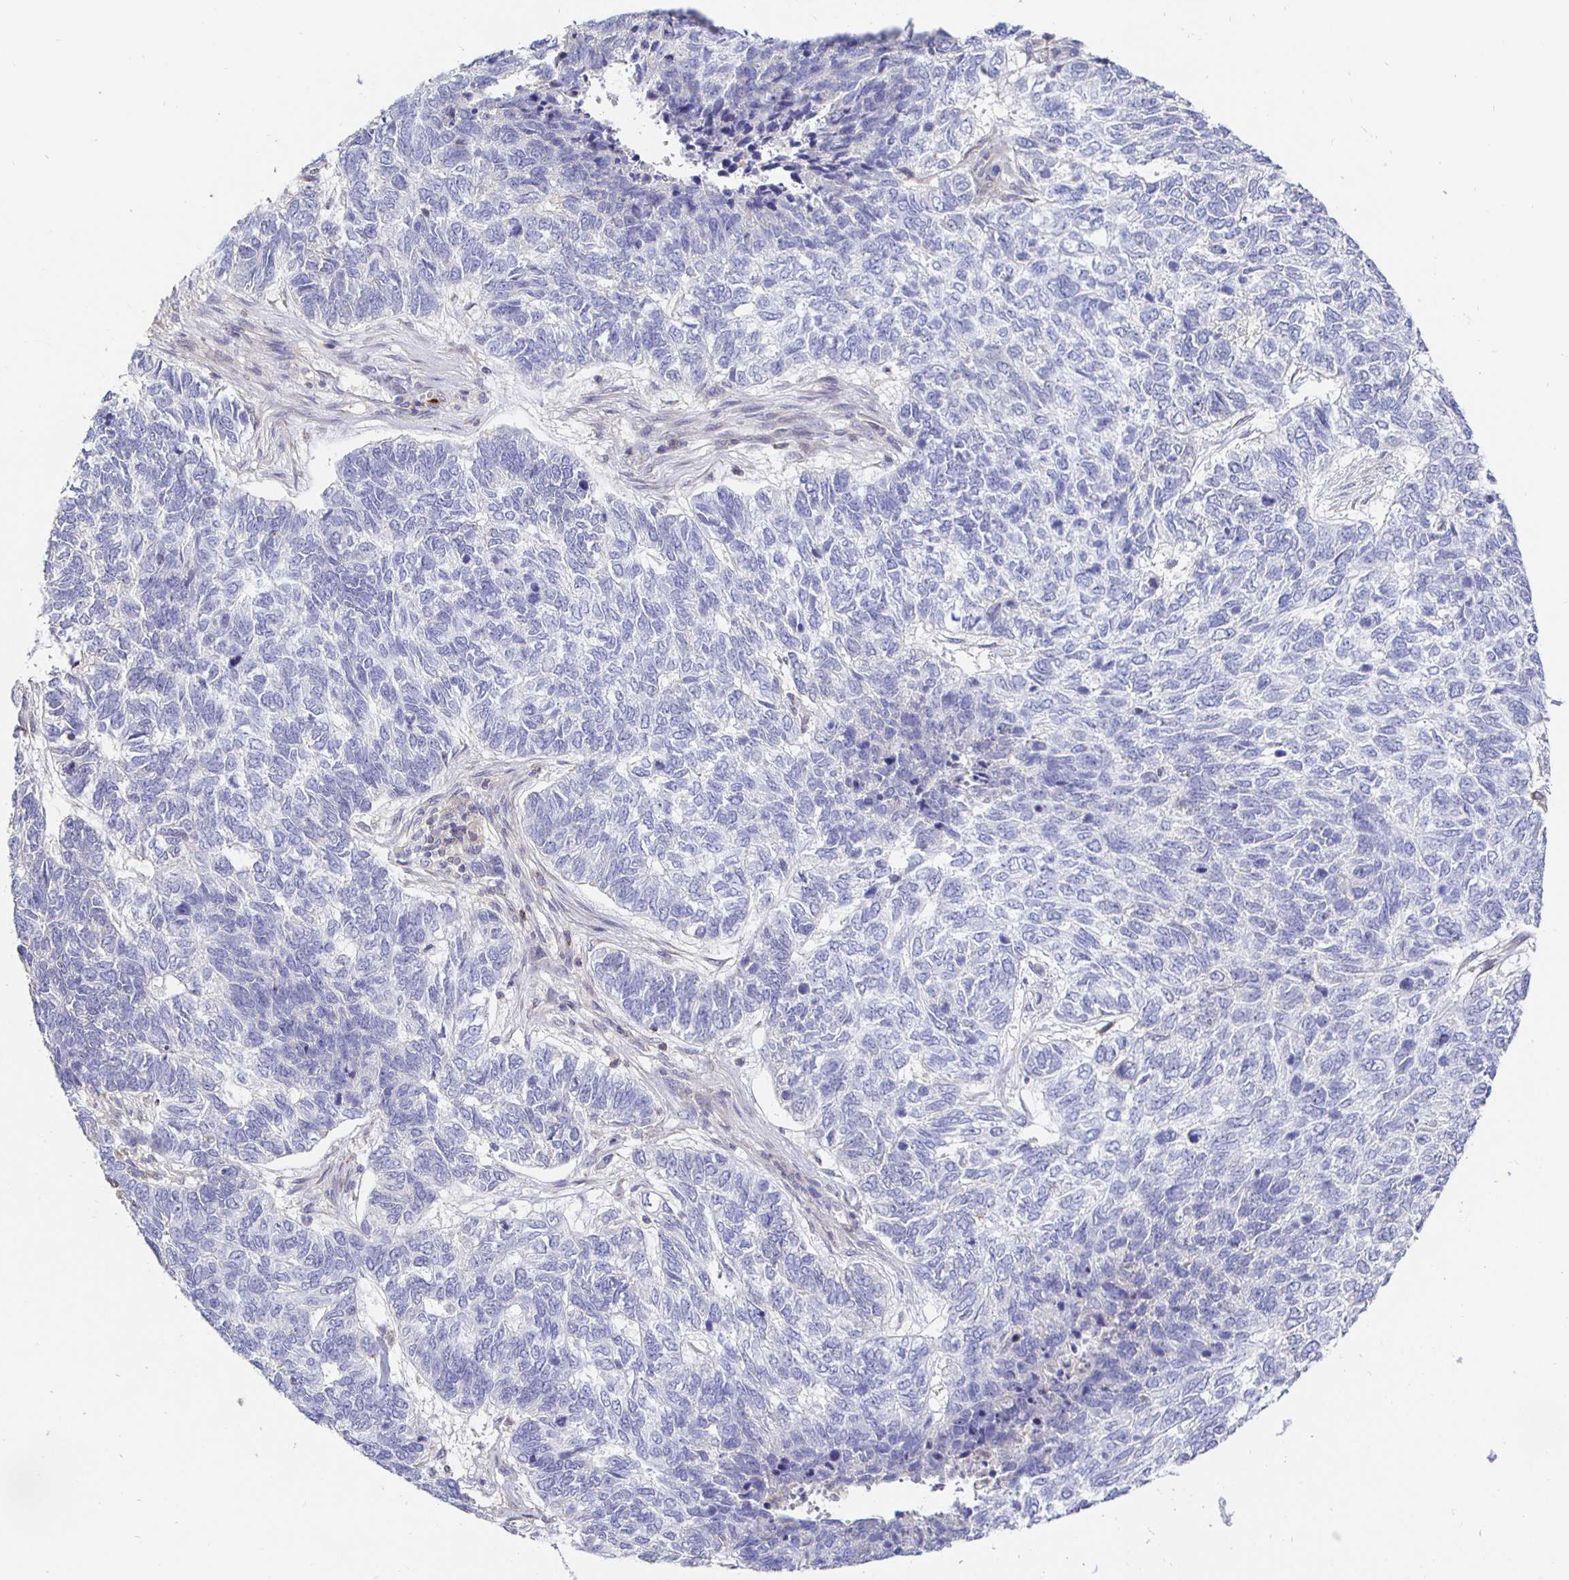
{"staining": {"intensity": "negative", "quantity": "none", "location": "none"}, "tissue": "skin cancer", "cell_type": "Tumor cells", "image_type": "cancer", "snomed": [{"axis": "morphology", "description": "Basal cell carcinoma"}, {"axis": "topography", "description": "Skin"}], "caption": "A high-resolution image shows immunohistochemistry (IHC) staining of basal cell carcinoma (skin), which shows no significant staining in tumor cells.", "gene": "CXCR3", "patient": {"sex": "female", "age": 65}}